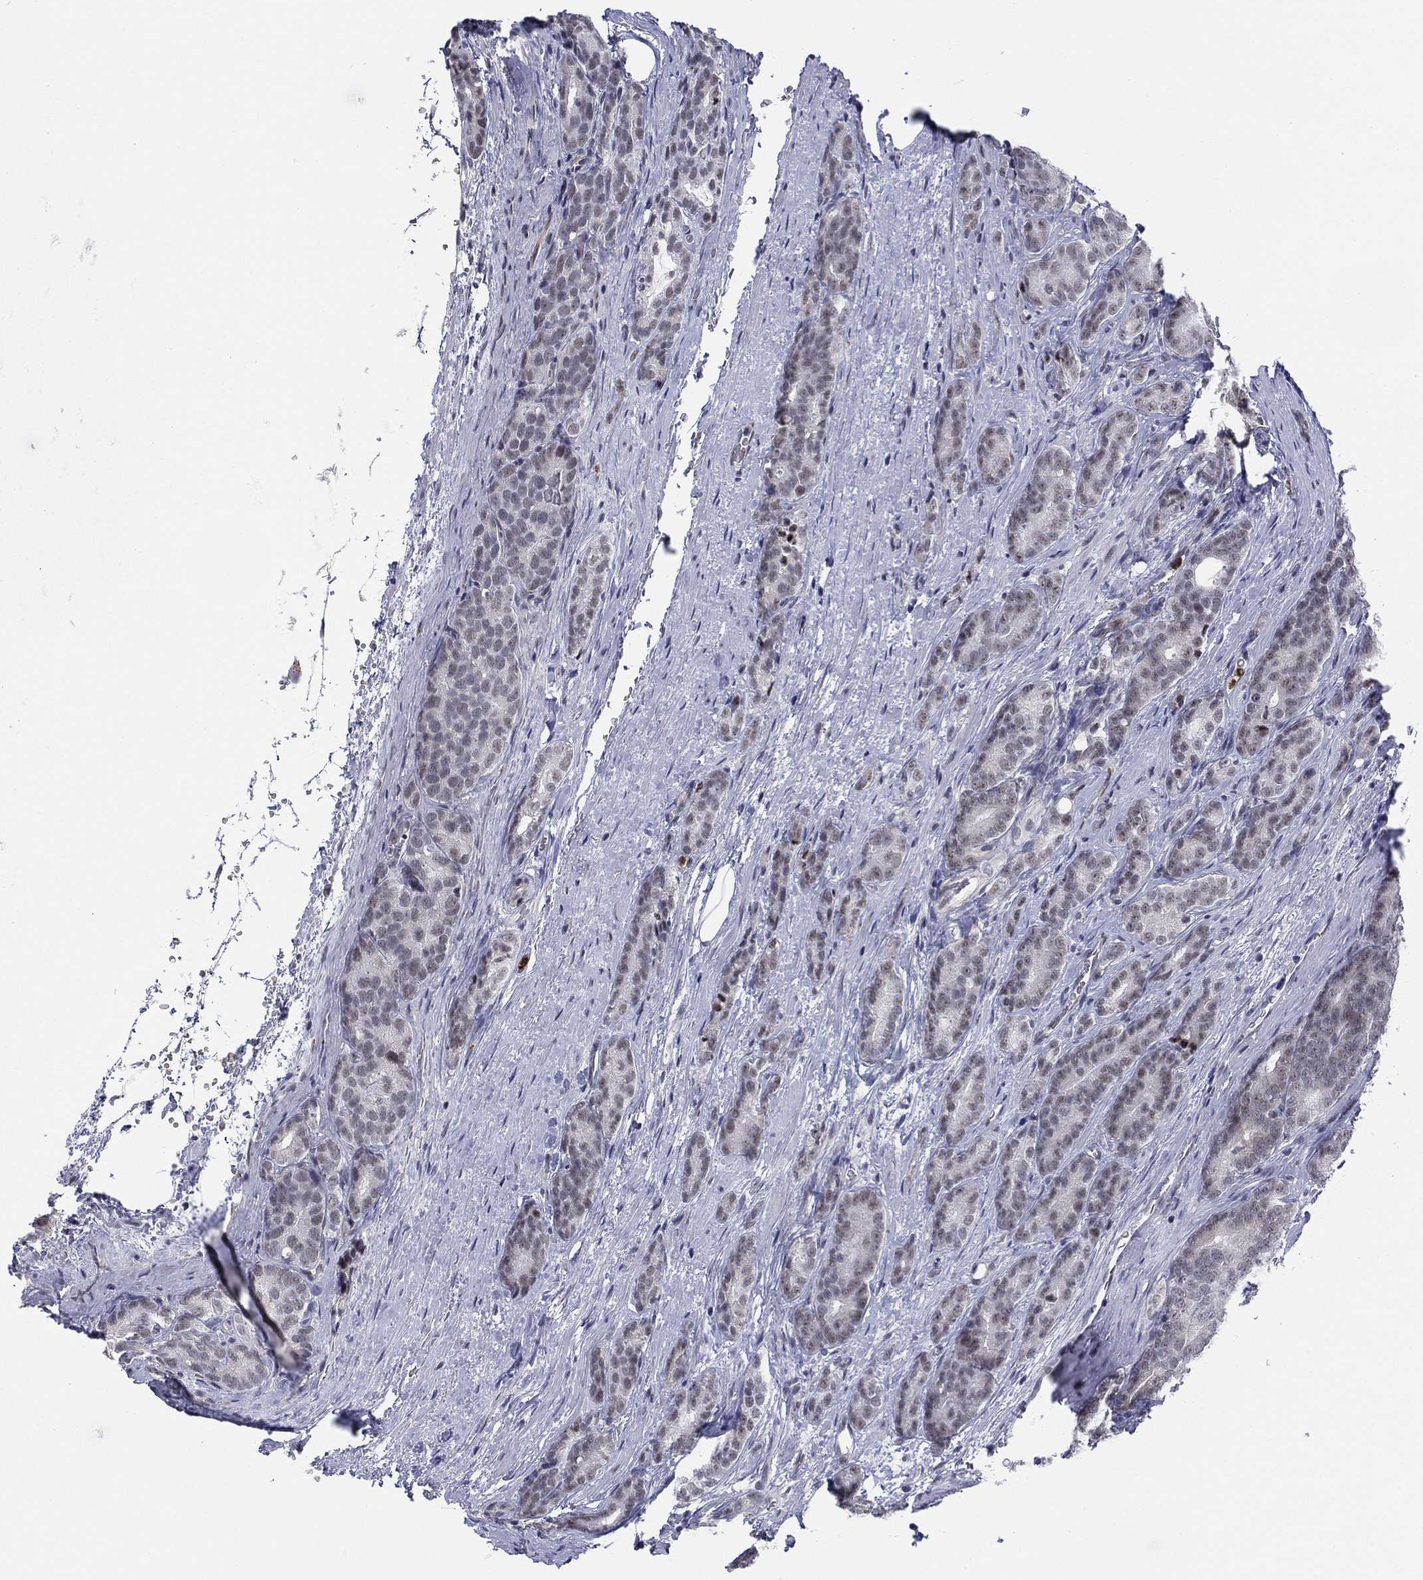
{"staining": {"intensity": "negative", "quantity": "none", "location": "none"}, "tissue": "prostate cancer", "cell_type": "Tumor cells", "image_type": "cancer", "snomed": [{"axis": "morphology", "description": "Adenocarcinoma, NOS"}, {"axis": "topography", "description": "Prostate"}], "caption": "Prostate cancer (adenocarcinoma) was stained to show a protein in brown. There is no significant positivity in tumor cells.", "gene": "CD177", "patient": {"sex": "male", "age": 71}}